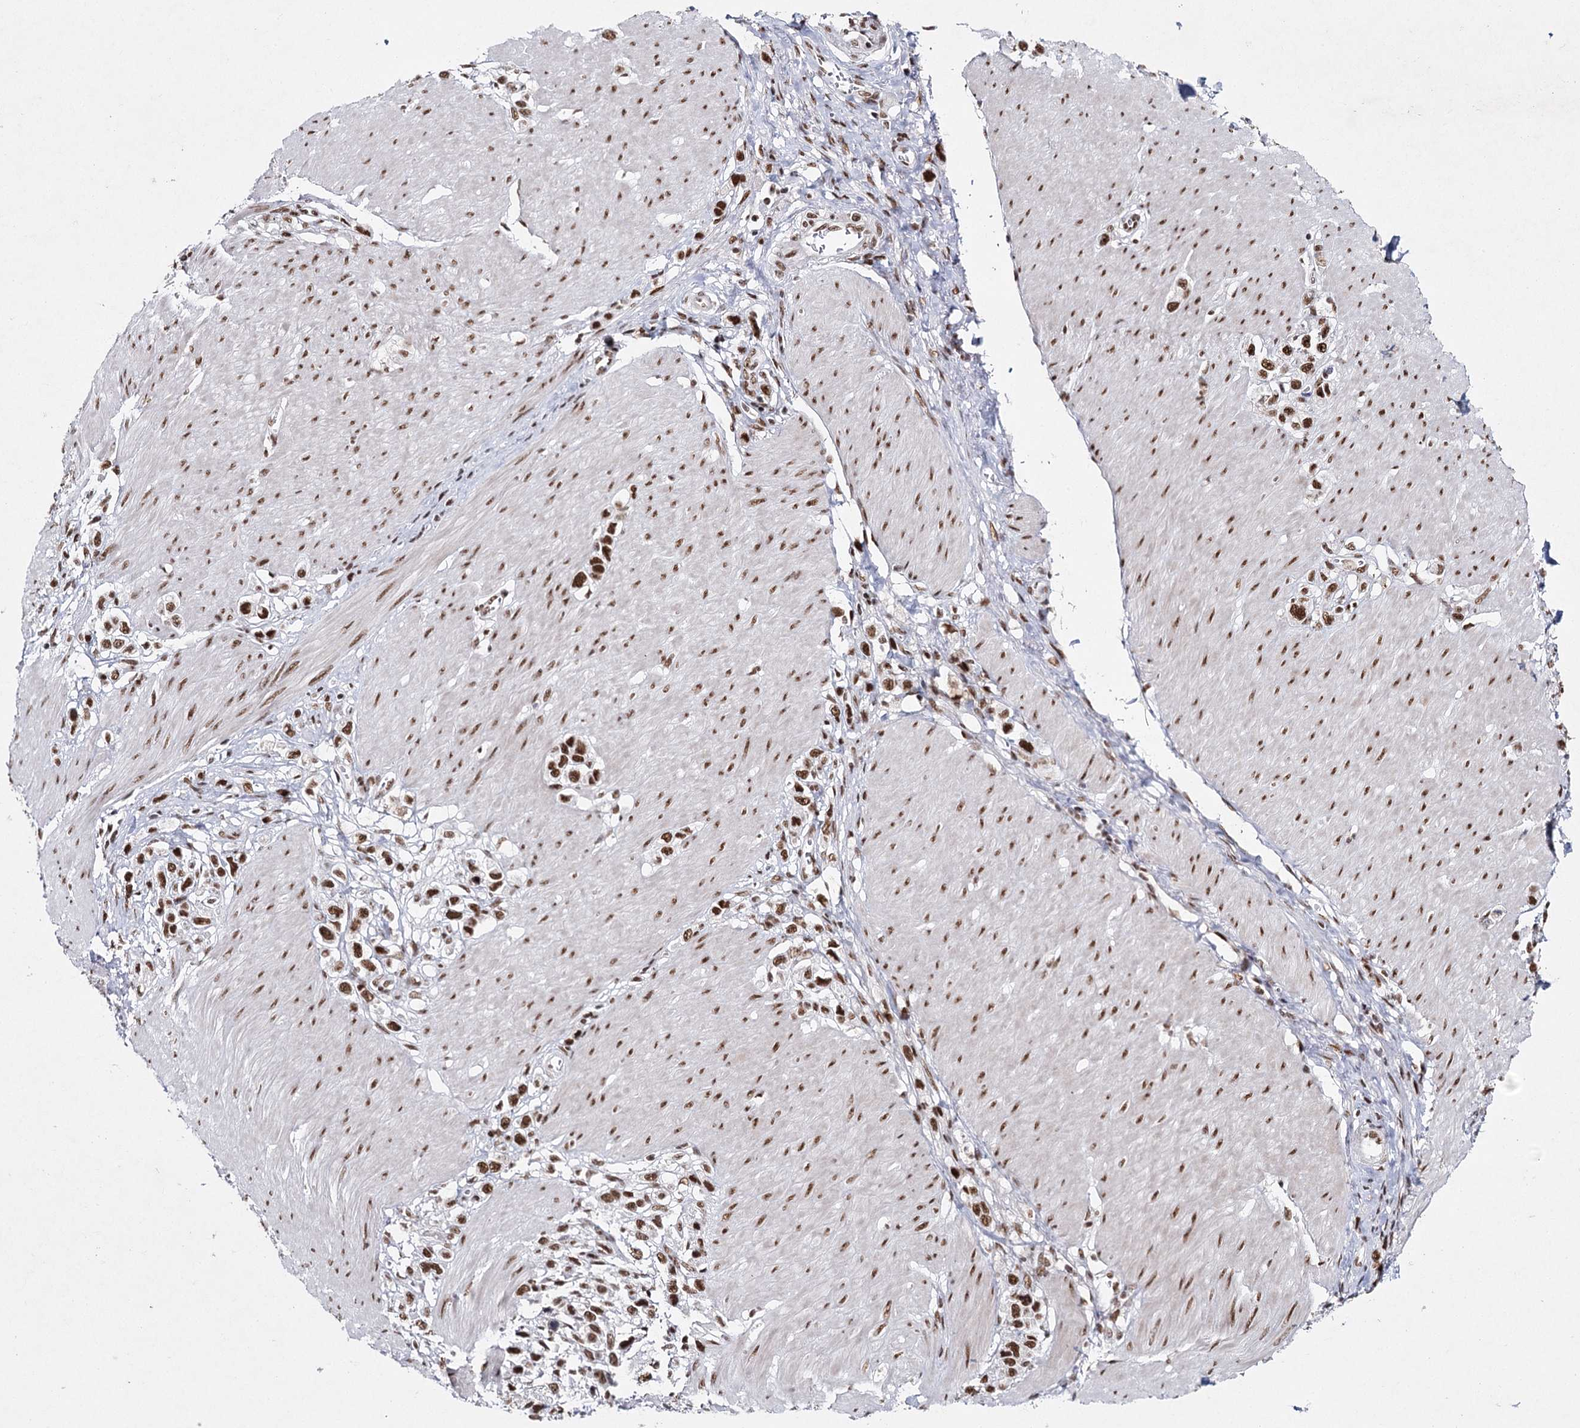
{"staining": {"intensity": "strong", "quantity": ">75%", "location": "nuclear"}, "tissue": "stomach cancer", "cell_type": "Tumor cells", "image_type": "cancer", "snomed": [{"axis": "morphology", "description": "Normal tissue, NOS"}, {"axis": "morphology", "description": "Adenocarcinoma, NOS"}, {"axis": "topography", "description": "Stomach, upper"}, {"axis": "topography", "description": "Stomach"}], "caption": "High-power microscopy captured an immunohistochemistry photomicrograph of stomach cancer (adenocarcinoma), revealing strong nuclear positivity in about >75% of tumor cells. The staining is performed using DAB brown chromogen to label protein expression. The nuclei are counter-stained blue using hematoxylin.", "gene": "SCAF8", "patient": {"sex": "female", "age": 65}}